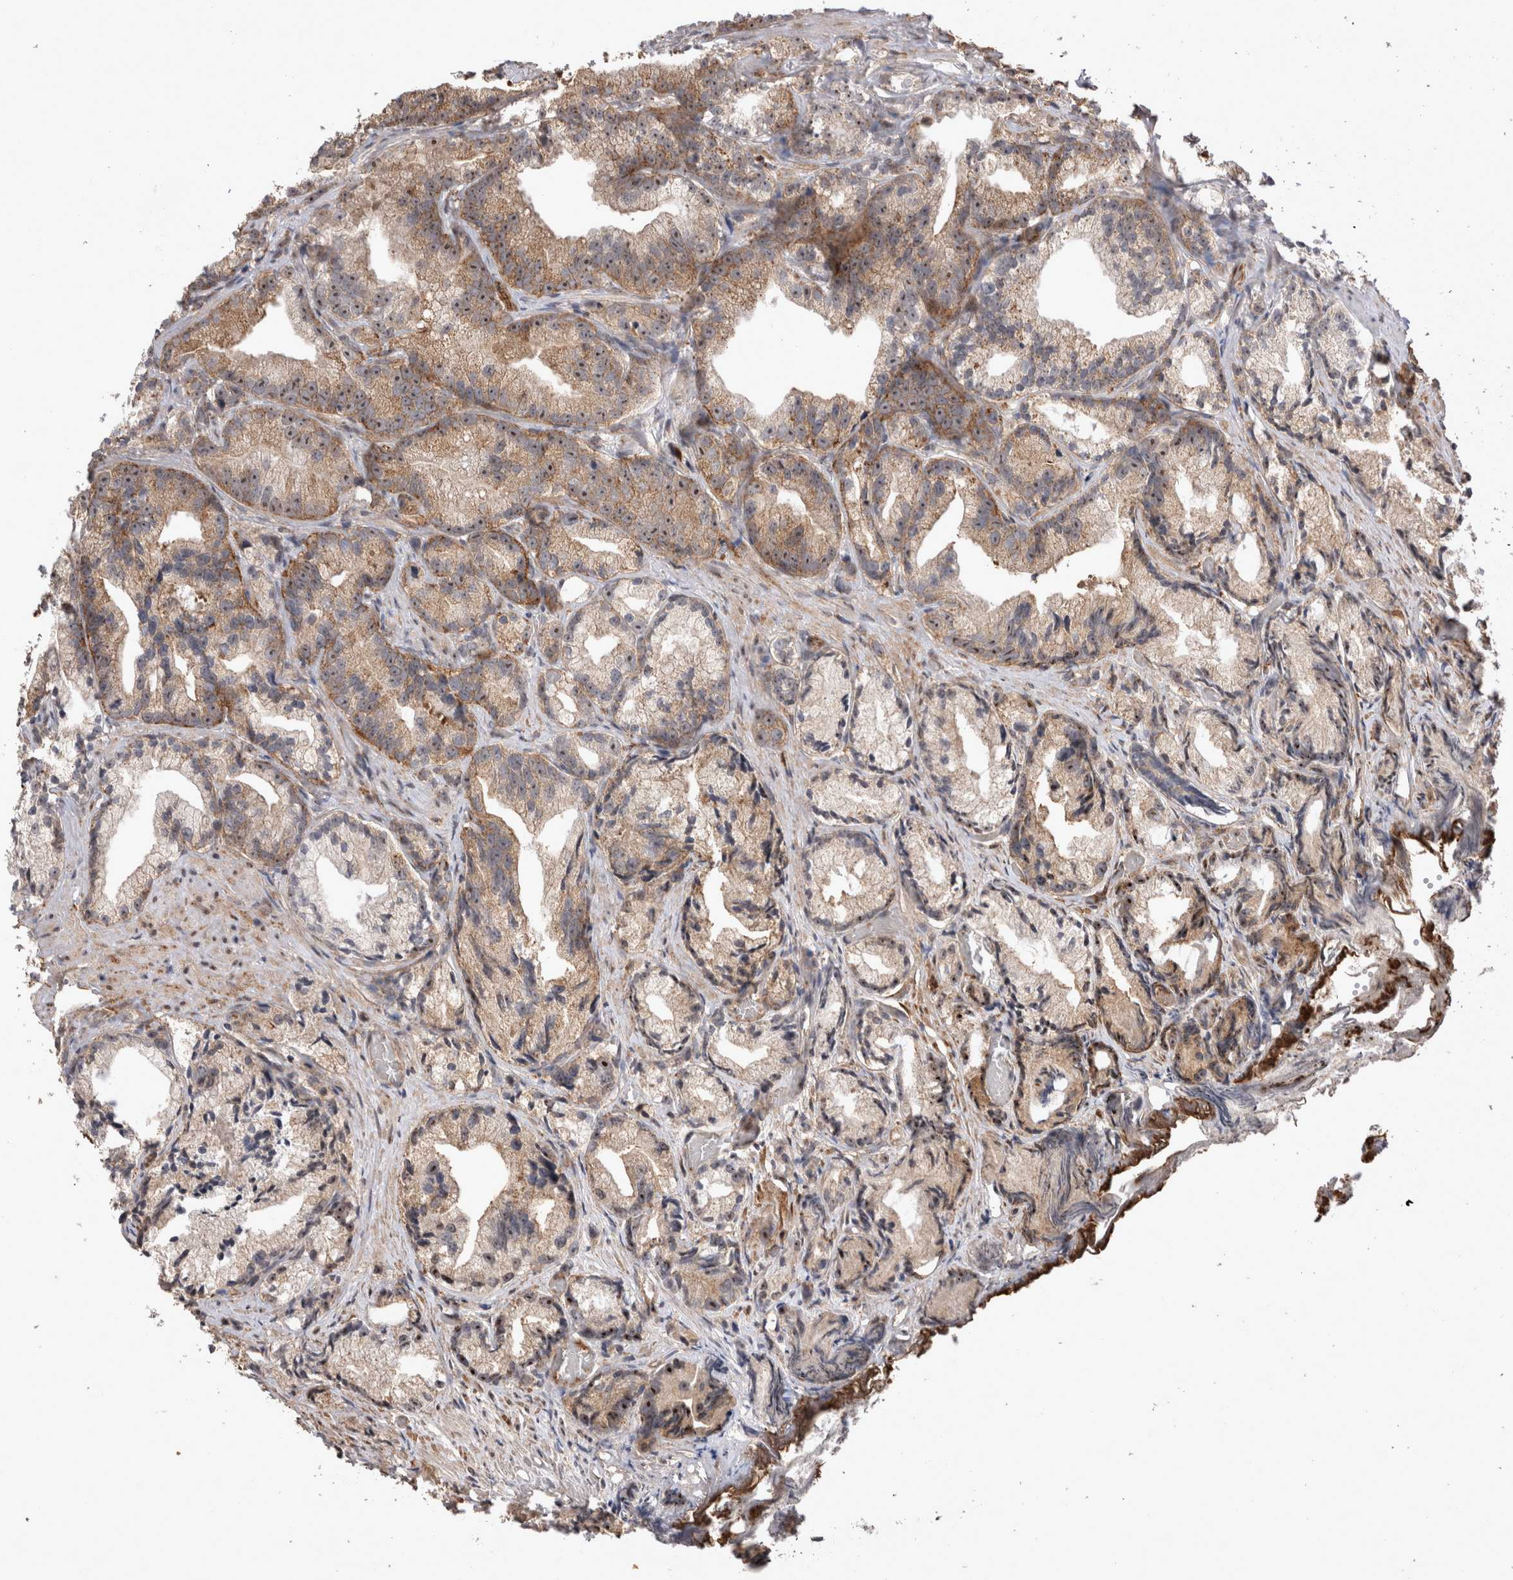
{"staining": {"intensity": "moderate", "quantity": ">75%", "location": "cytoplasmic/membranous,nuclear"}, "tissue": "prostate cancer", "cell_type": "Tumor cells", "image_type": "cancer", "snomed": [{"axis": "morphology", "description": "Adenocarcinoma, Low grade"}, {"axis": "topography", "description": "Prostate"}], "caption": "High-magnification brightfield microscopy of prostate low-grade adenocarcinoma stained with DAB (brown) and counterstained with hematoxylin (blue). tumor cells exhibit moderate cytoplasmic/membranous and nuclear positivity is appreciated in approximately>75% of cells.", "gene": "STK11", "patient": {"sex": "male", "age": 89}}